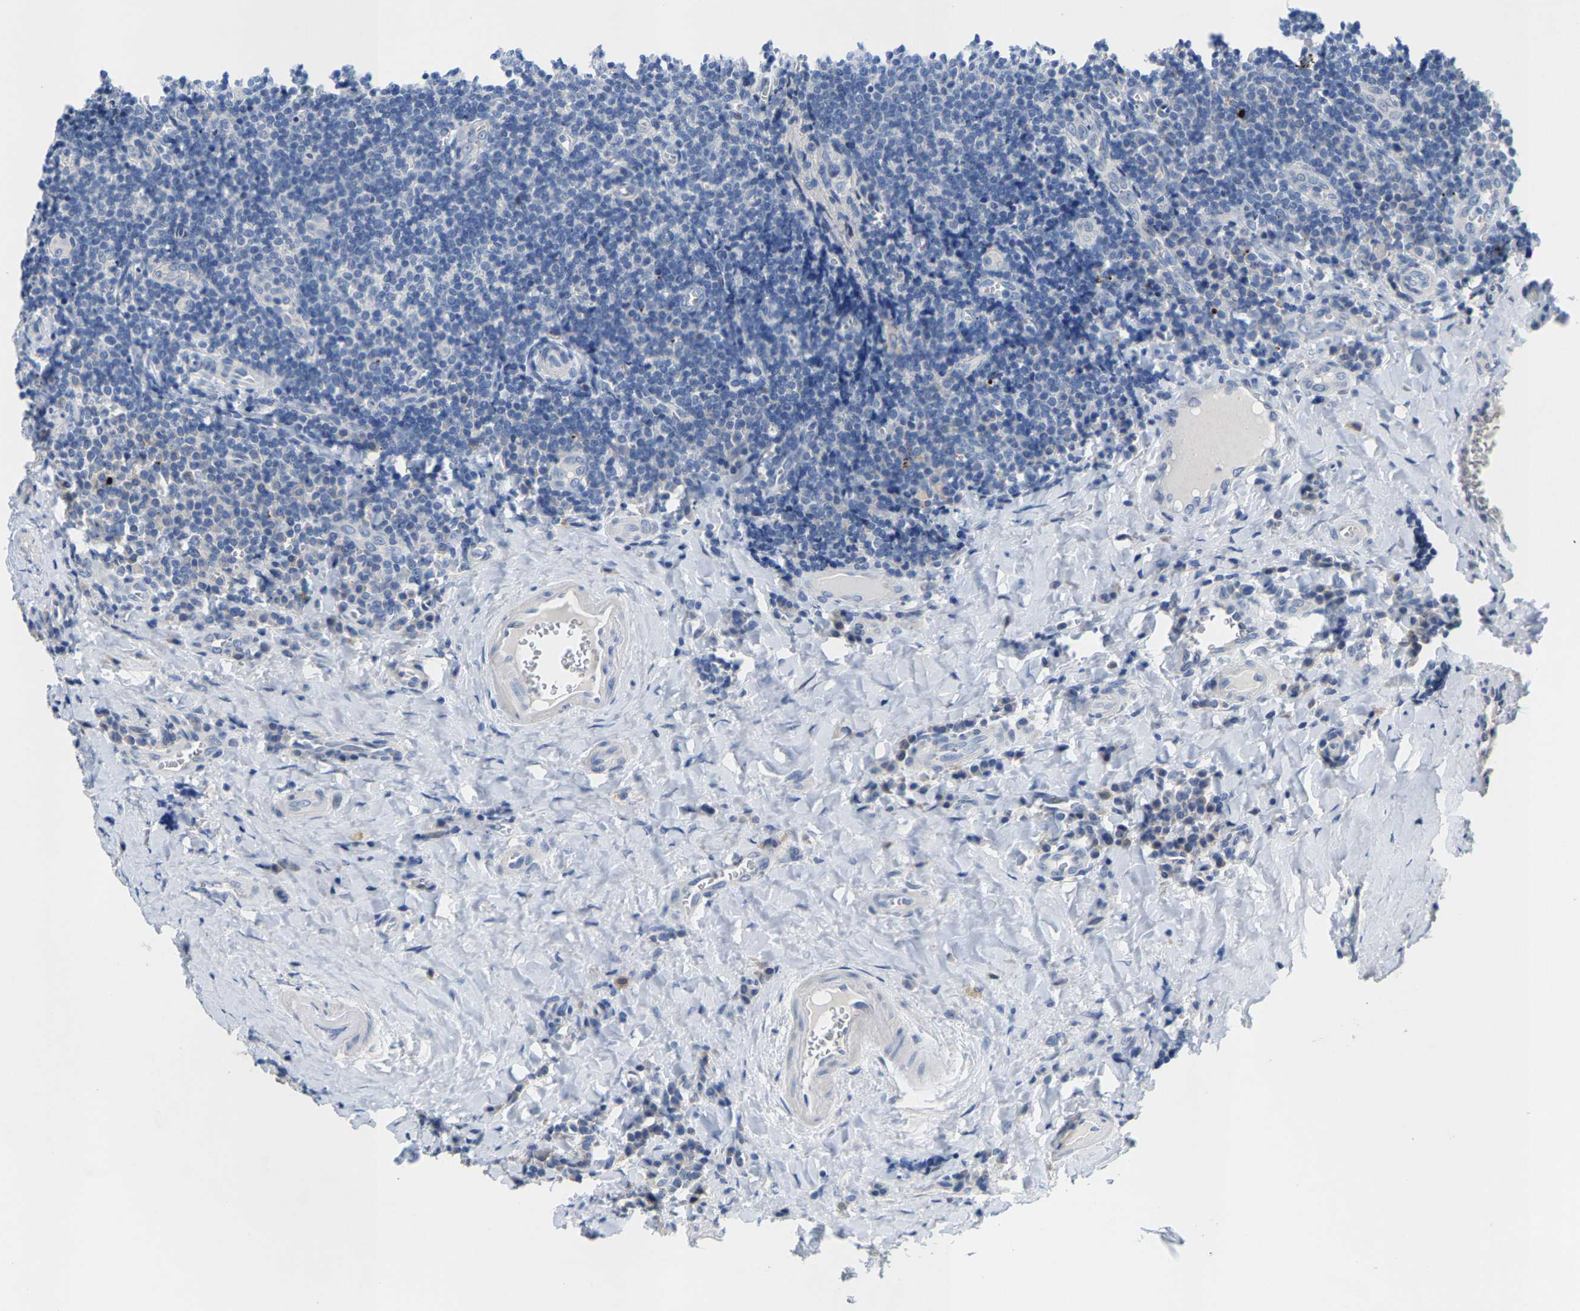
{"staining": {"intensity": "negative", "quantity": "none", "location": "none"}, "tissue": "tonsil", "cell_type": "Germinal center cells", "image_type": "normal", "snomed": [{"axis": "morphology", "description": "Normal tissue, NOS"}, {"axis": "morphology", "description": "Inflammation, NOS"}, {"axis": "topography", "description": "Tonsil"}], "caption": "Micrograph shows no protein expression in germinal center cells of unremarkable tonsil.", "gene": "KLHL1", "patient": {"sex": "female", "age": 31}}